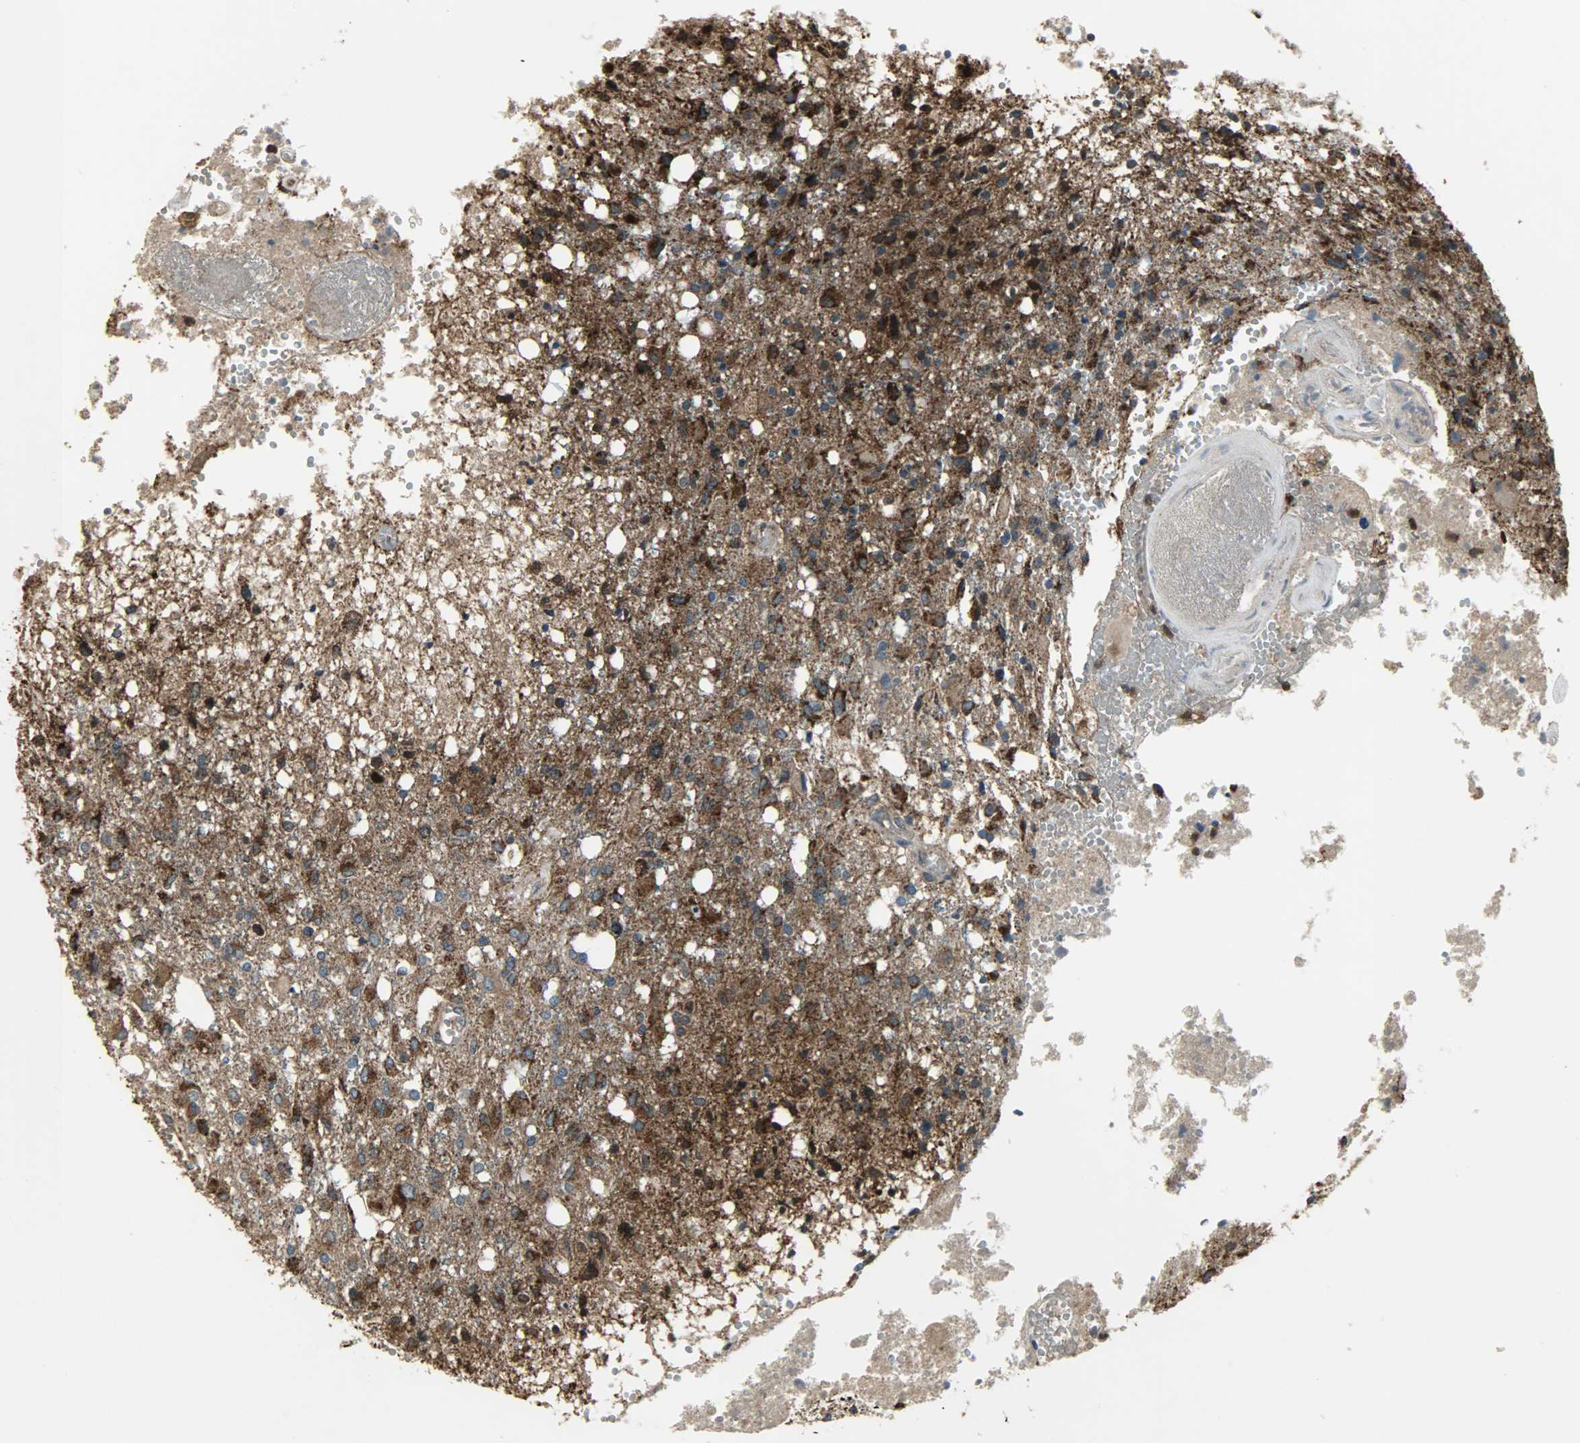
{"staining": {"intensity": "strong", "quantity": ">75%", "location": "cytoplasmic/membranous"}, "tissue": "glioma", "cell_type": "Tumor cells", "image_type": "cancer", "snomed": [{"axis": "morphology", "description": "Glioma, malignant, High grade"}, {"axis": "topography", "description": "Cerebral cortex"}], "caption": "This histopathology image demonstrates IHC staining of human malignant glioma (high-grade), with high strong cytoplasmic/membranous positivity in about >75% of tumor cells.", "gene": "AMT", "patient": {"sex": "male", "age": 76}}